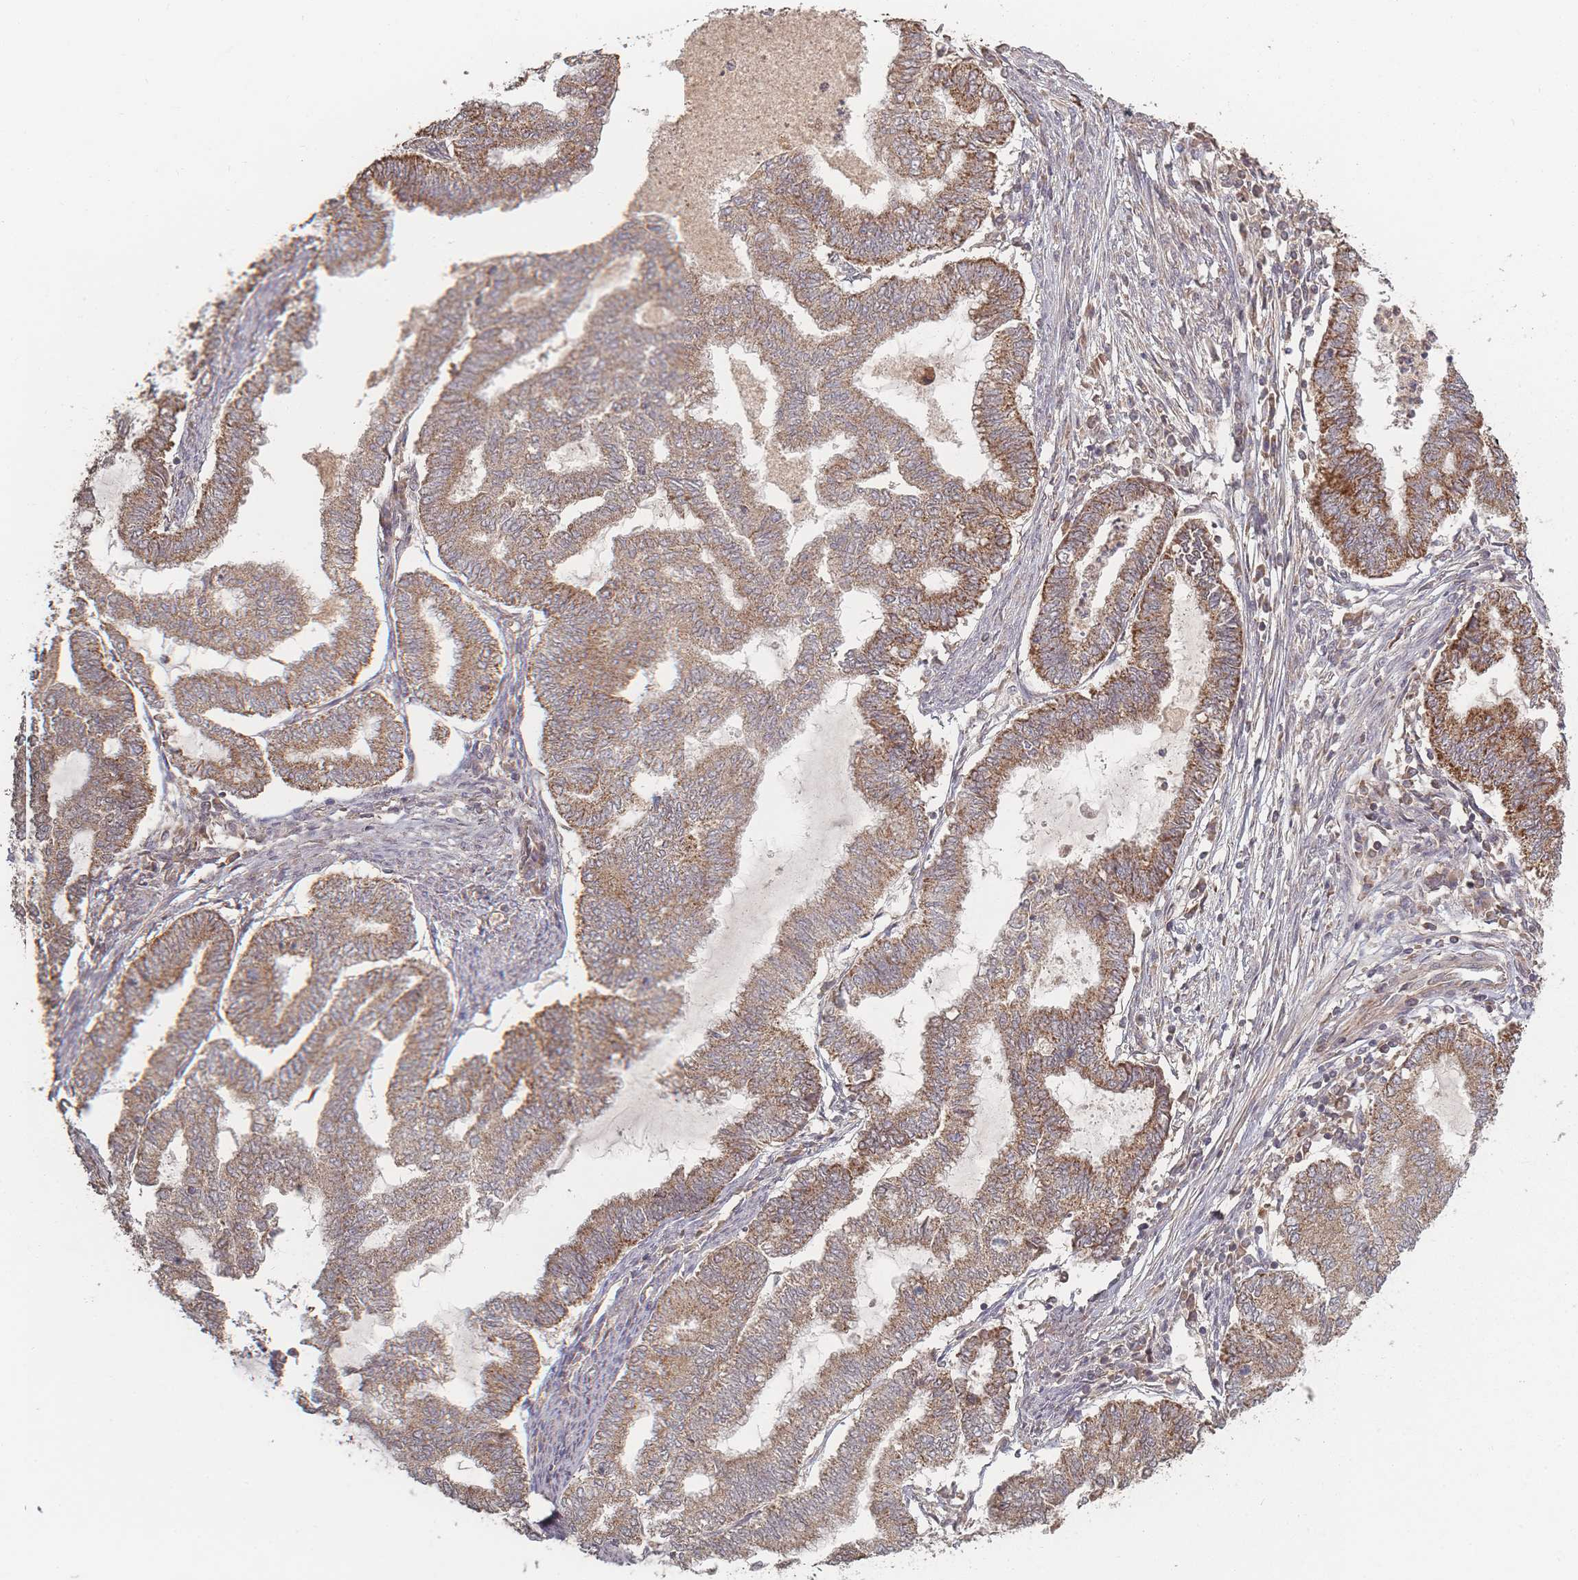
{"staining": {"intensity": "moderate", "quantity": ">75%", "location": "cytoplasmic/membranous"}, "tissue": "endometrial cancer", "cell_type": "Tumor cells", "image_type": "cancer", "snomed": [{"axis": "morphology", "description": "Adenocarcinoma, NOS"}, {"axis": "topography", "description": "Endometrium"}], "caption": "Protein staining demonstrates moderate cytoplasmic/membranous expression in approximately >75% of tumor cells in endometrial cancer.", "gene": "LYRM7", "patient": {"sex": "female", "age": 79}}